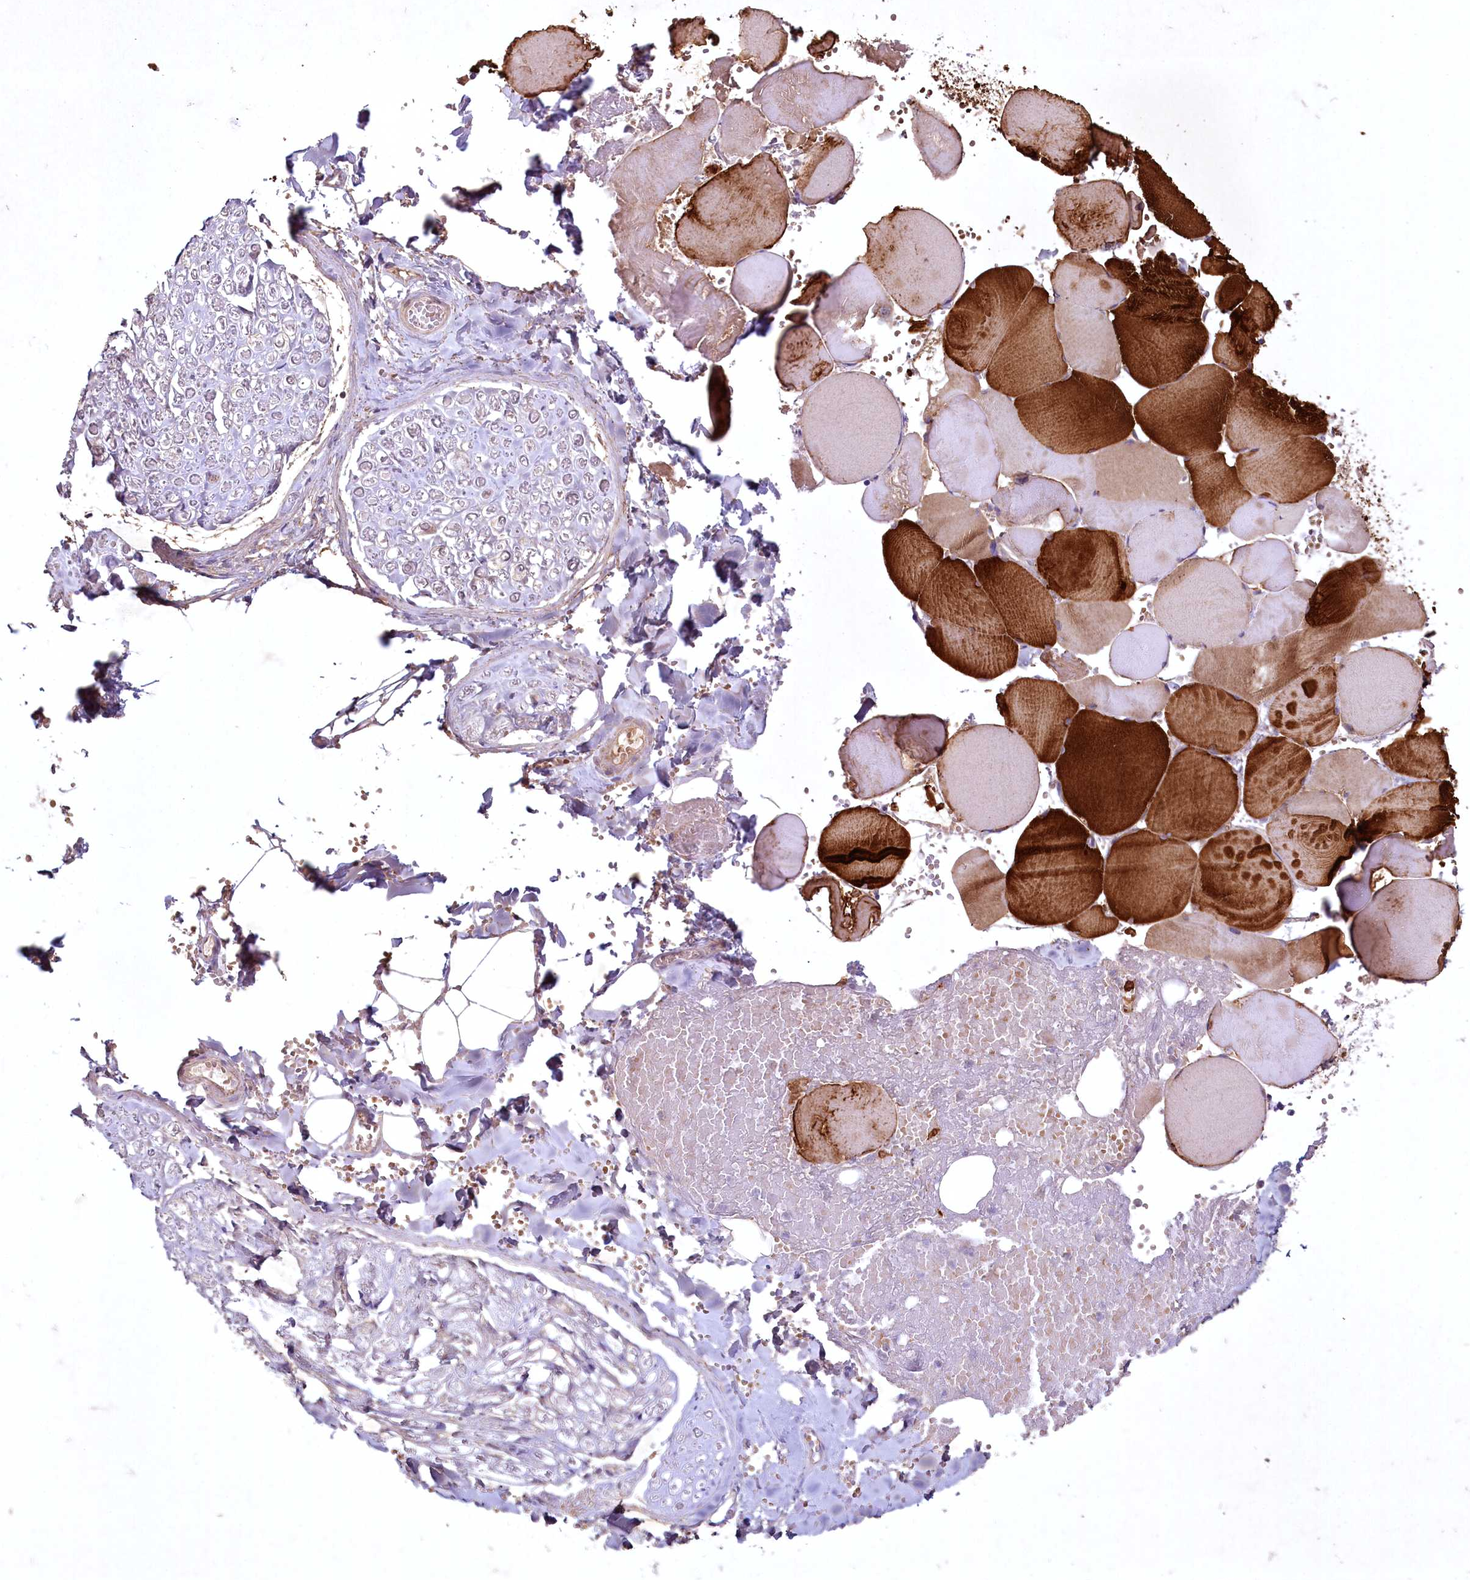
{"staining": {"intensity": "weak", "quantity": ">75%", "location": "cytoplasmic/membranous"}, "tissue": "adipose tissue", "cell_type": "Adipocytes", "image_type": "normal", "snomed": [{"axis": "morphology", "description": "Normal tissue, NOS"}, {"axis": "topography", "description": "Skeletal muscle"}, {"axis": "topography", "description": "Peripheral nerve tissue"}], "caption": "The image reveals staining of unremarkable adipose tissue, revealing weak cytoplasmic/membranous protein positivity (brown color) within adipocytes.", "gene": "MRPL44", "patient": {"sex": "female", "age": 55}}